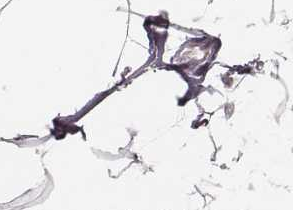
{"staining": {"intensity": "negative", "quantity": "none", "location": "none"}, "tissue": "breast", "cell_type": "Adipocytes", "image_type": "normal", "snomed": [{"axis": "morphology", "description": "Normal tissue, NOS"}, {"axis": "topography", "description": "Breast"}], "caption": "High magnification brightfield microscopy of normal breast stained with DAB (3,3'-diaminobenzidine) (brown) and counterstained with hematoxylin (blue): adipocytes show no significant expression.", "gene": "NDC1", "patient": {"sex": "female", "age": 32}}